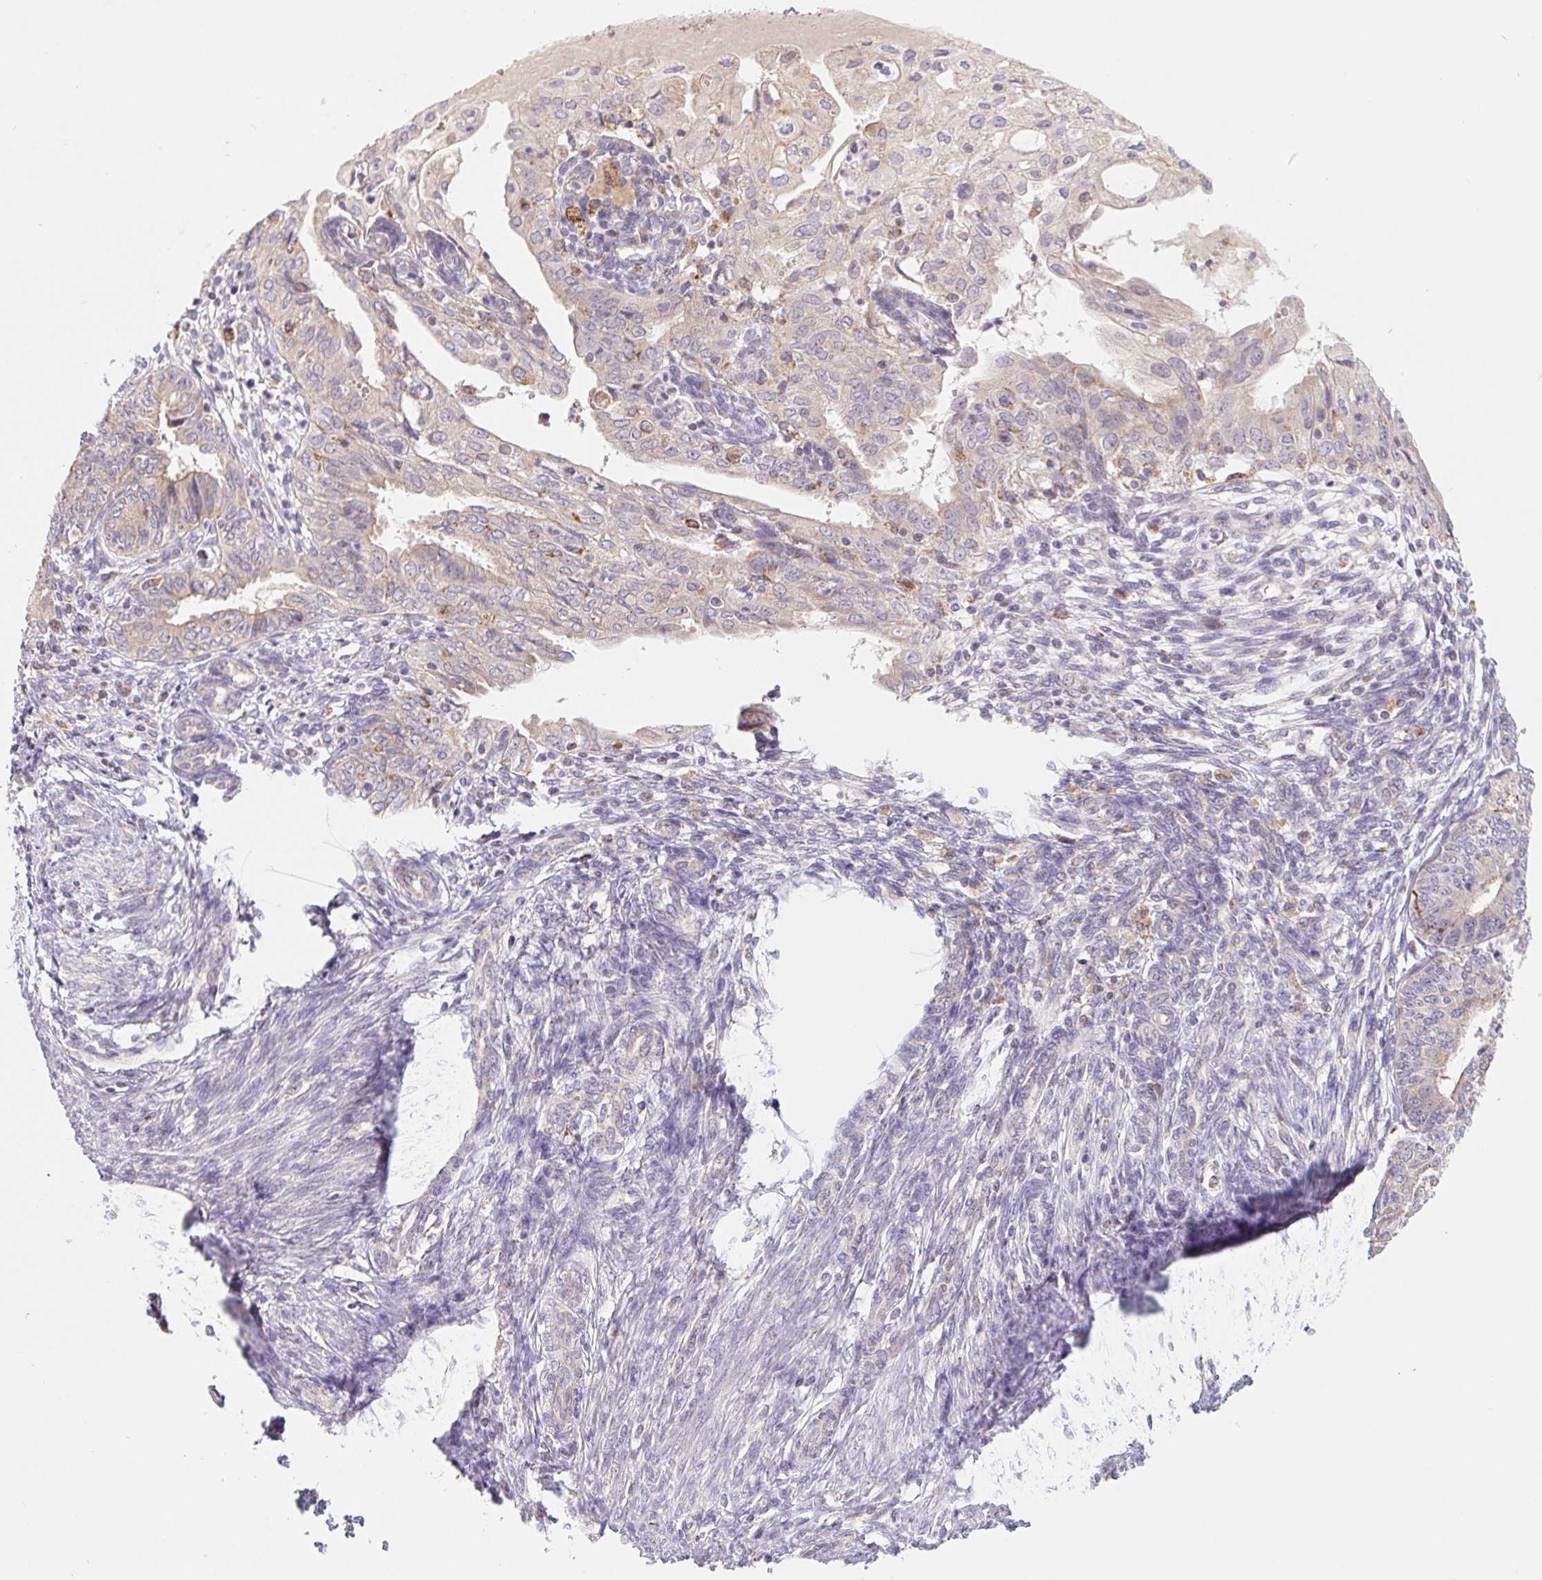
{"staining": {"intensity": "weak", "quantity": "<25%", "location": "cytoplasmic/membranous"}, "tissue": "endometrial cancer", "cell_type": "Tumor cells", "image_type": "cancer", "snomed": [{"axis": "morphology", "description": "Adenocarcinoma, NOS"}, {"axis": "topography", "description": "Endometrium"}], "caption": "An immunohistochemistry (IHC) histopathology image of endometrial adenocarcinoma is shown. There is no staining in tumor cells of endometrial adenocarcinoma.", "gene": "EMC6", "patient": {"sex": "female", "age": 68}}